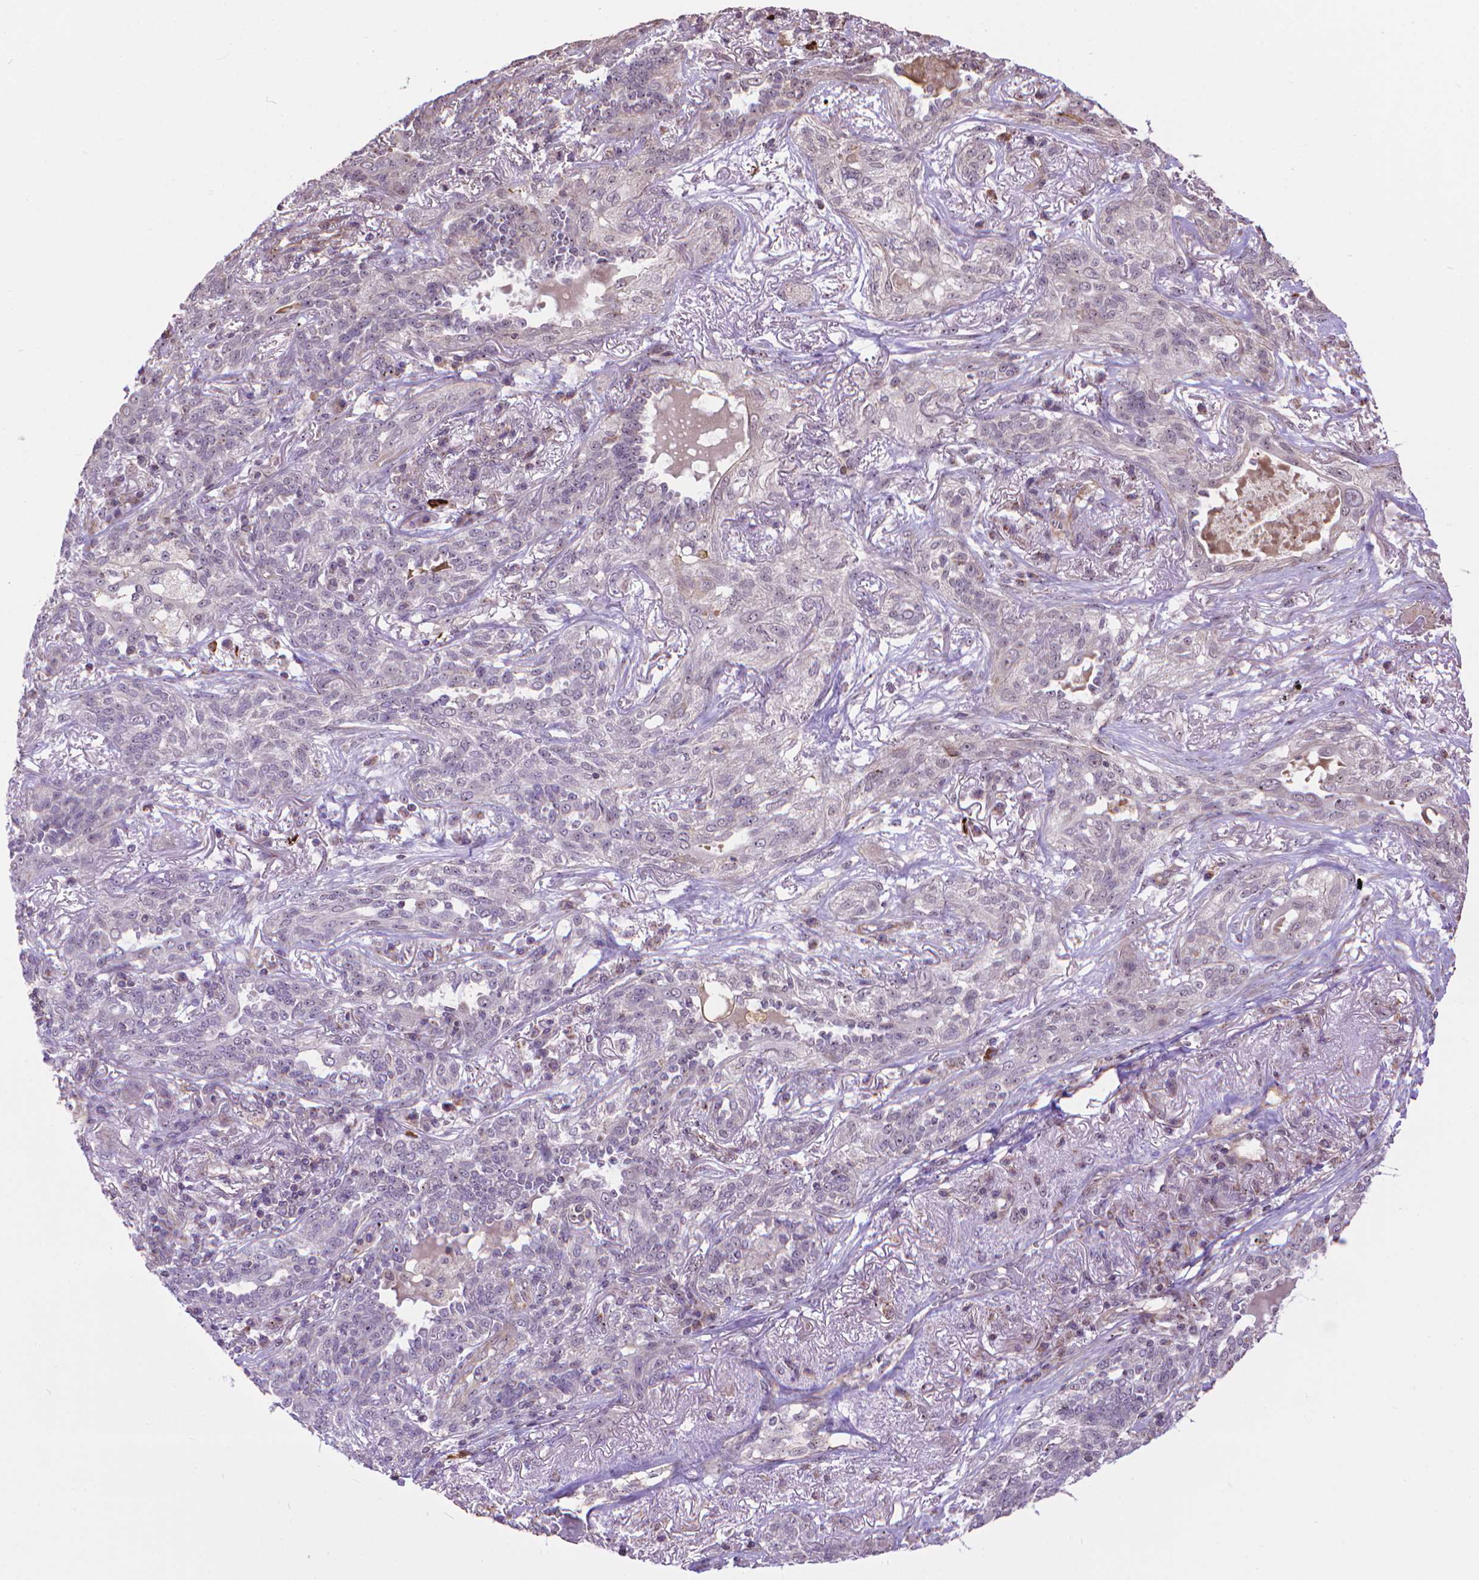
{"staining": {"intensity": "negative", "quantity": "none", "location": "none"}, "tissue": "lung cancer", "cell_type": "Tumor cells", "image_type": "cancer", "snomed": [{"axis": "morphology", "description": "Squamous cell carcinoma, NOS"}, {"axis": "topography", "description": "Lung"}], "caption": "Immunohistochemical staining of lung cancer (squamous cell carcinoma) demonstrates no significant positivity in tumor cells.", "gene": "TMEM135", "patient": {"sex": "female", "age": 70}}